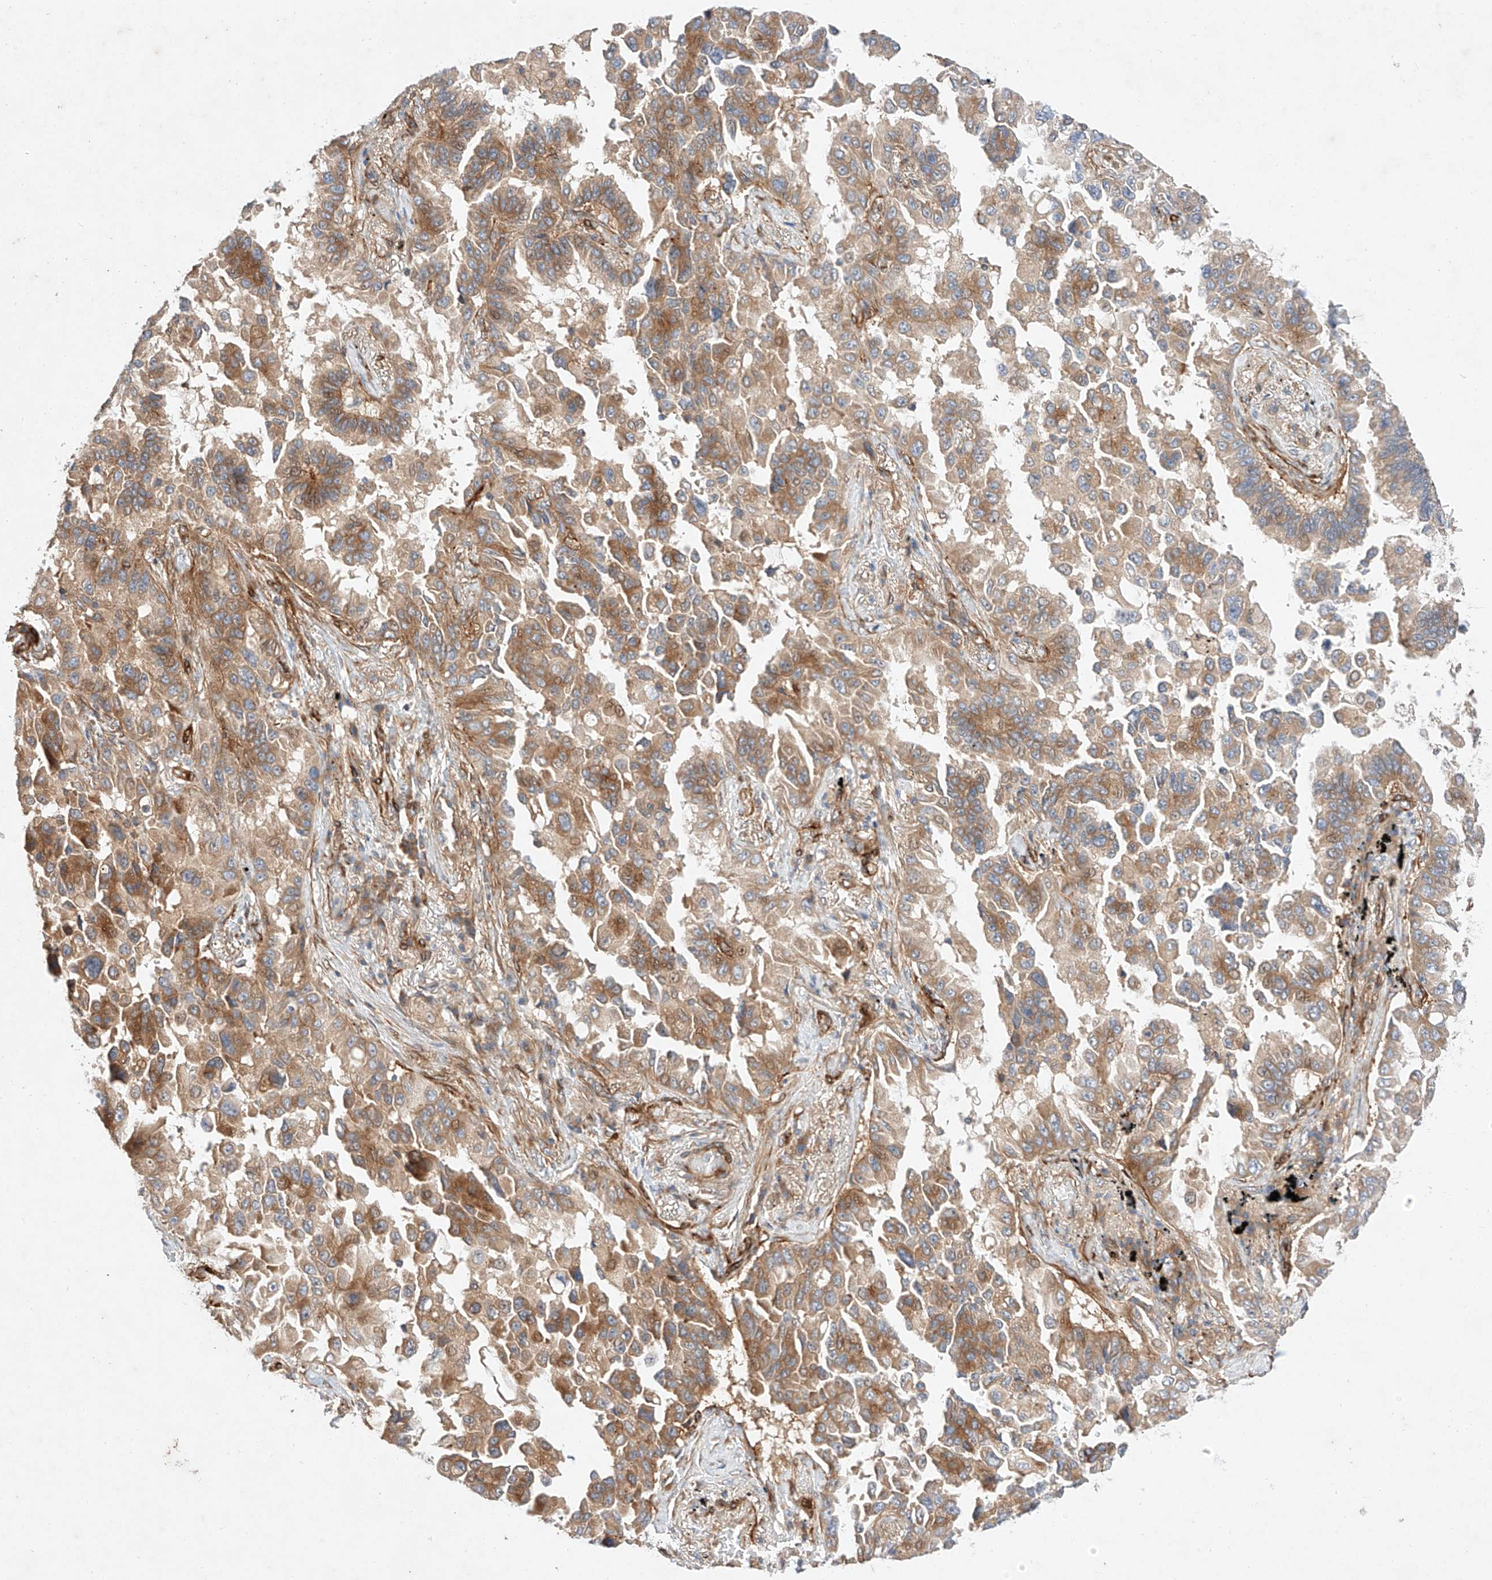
{"staining": {"intensity": "moderate", "quantity": ">75%", "location": "cytoplasmic/membranous"}, "tissue": "lung cancer", "cell_type": "Tumor cells", "image_type": "cancer", "snomed": [{"axis": "morphology", "description": "Adenocarcinoma, NOS"}, {"axis": "topography", "description": "Lung"}], "caption": "Immunohistochemistry (IHC) micrograph of neoplastic tissue: human lung cancer stained using immunohistochemistry (IHC) exhibits medium levels of moderate protein expression localized specifically in the cytoplasmic/membranous of tumor cells, appearing as a cytoplasmic/membranous brown color.", "gene": "RAB23", "patient": {"sex": "female", "age": 67}}